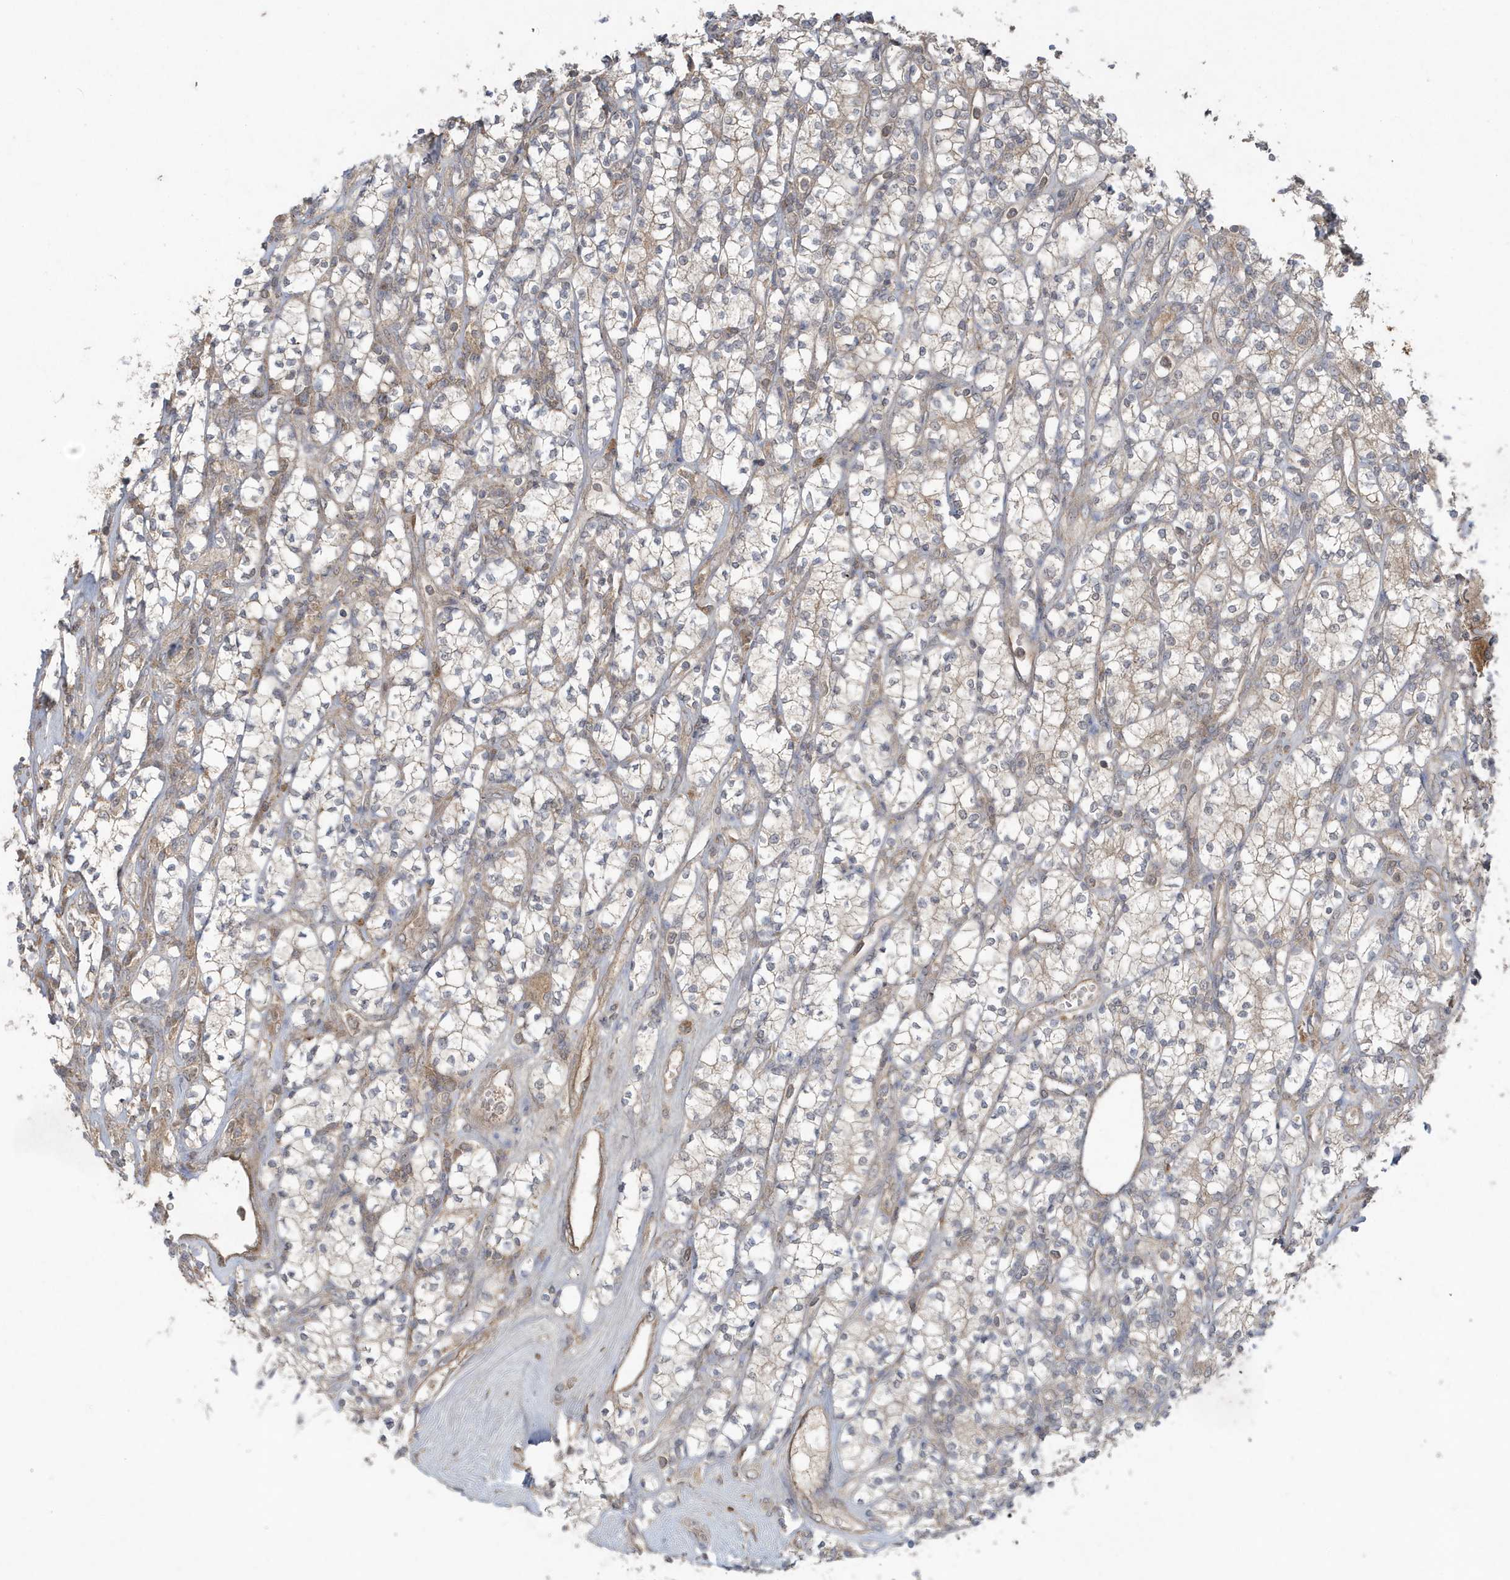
{"staining": {"intensity": "weak", "quantity": "<25%", "location": "cytoplasmic/membranous"}, "tissue": "renal cancer", "cell_type": "Tumor cells", "image_type": "cancer", "snomed": [{"axis": "morphology", "description": "Adenocarcinoma, NOS"}, {"axis": "topography", "description": "Kidney"}], "caption": "Renal cancer was stained to show a protein in brown. There is no significant staining in tumor cells. Brightfield microscopy of IHC stained with DAB (3,3'-diaminobenzidine) (brown) and hematoxylin (blue), captured at high magnification.", "gene": "C1RL", "patient": {"sex": "male", "age": 77}}